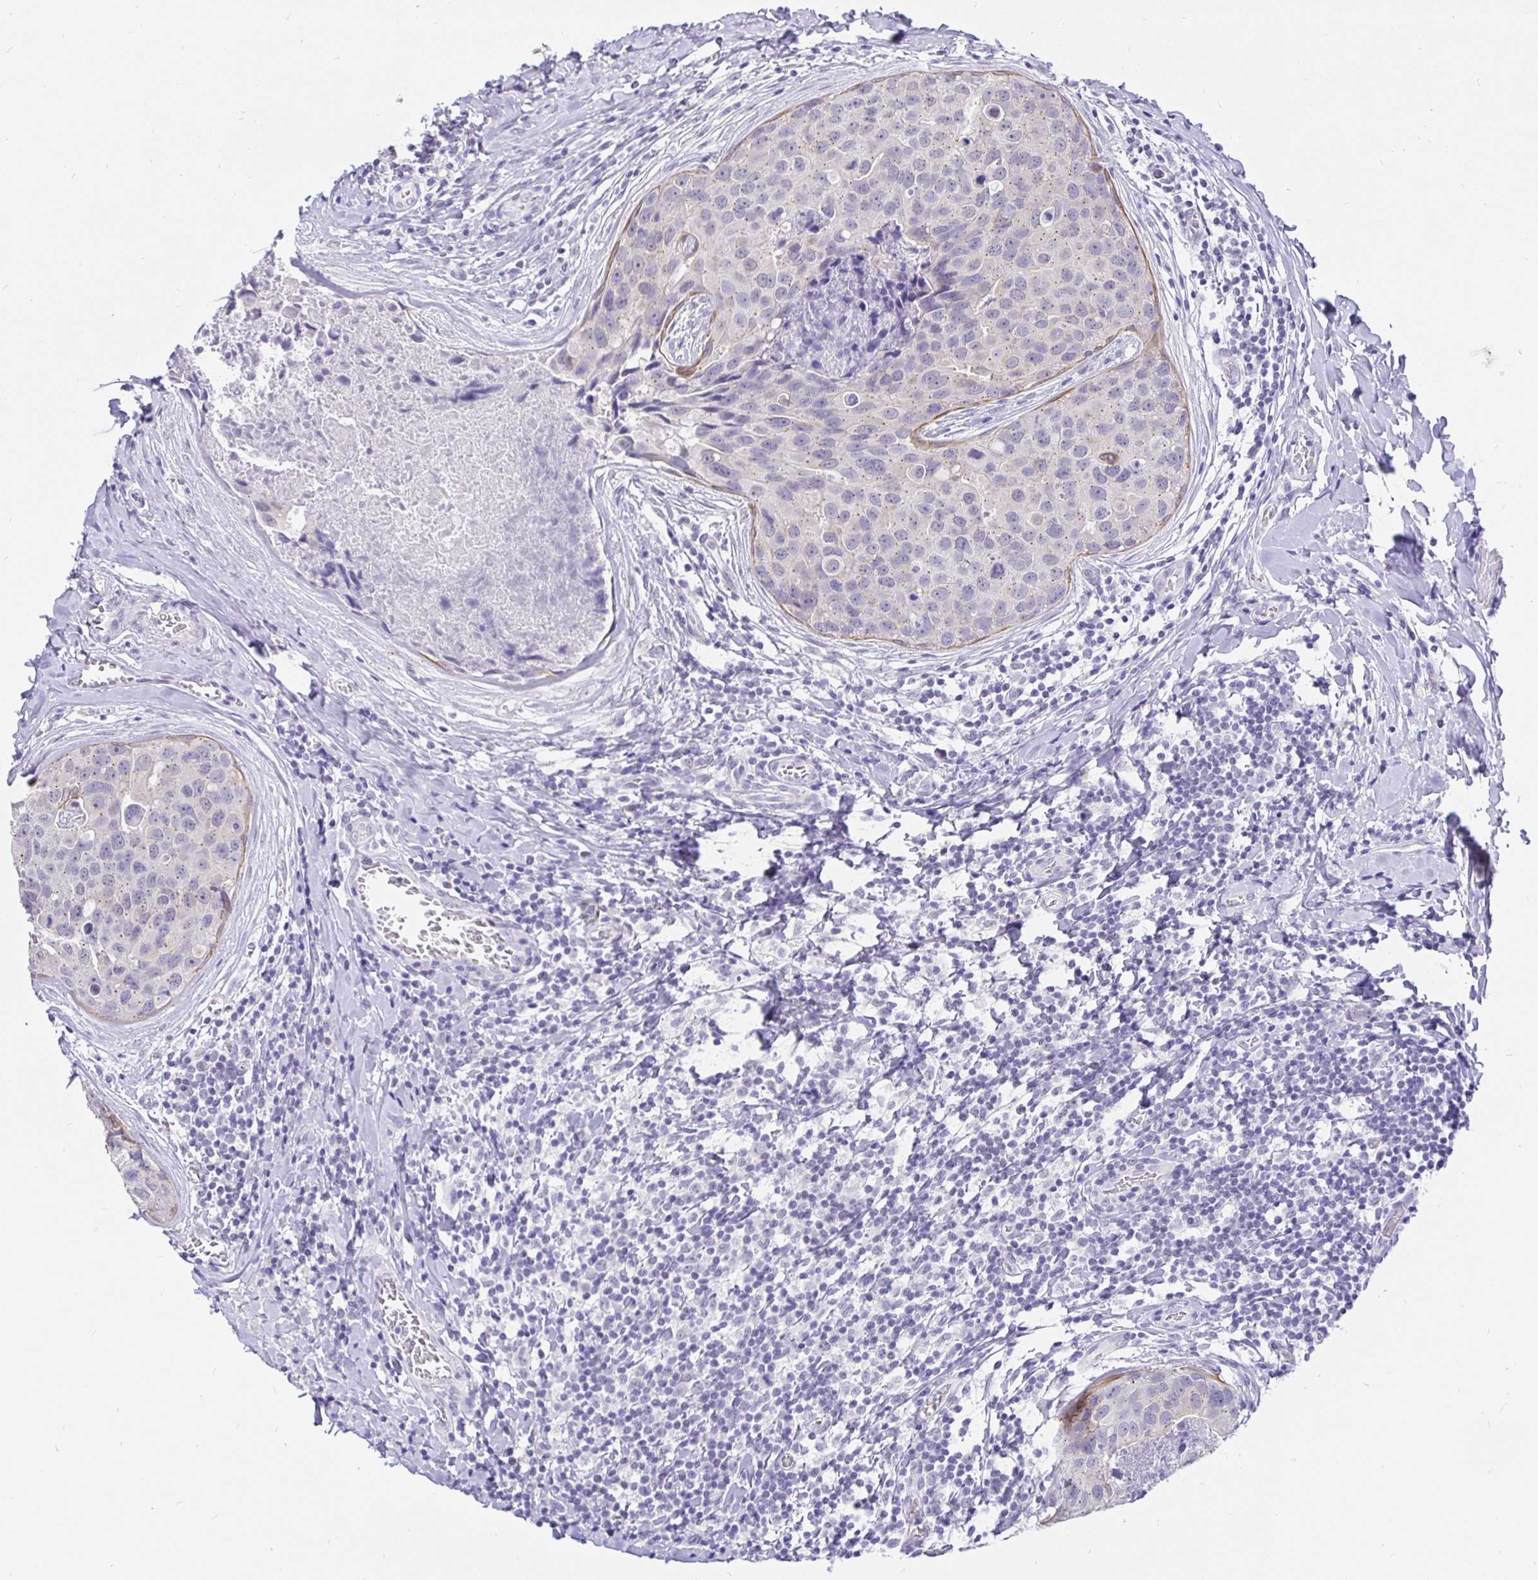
{"staining": {"intensity": "negative", "quantity": "none", "location": "none"}, "tissue": "breast cancer", "cell_type": "Tumor cells", "image_type": "cancer", "snomed": [{"axis": "morphology", "description": "Duct carcinoma"}, {"axis": "topography", "description": "Breast"}], "caption": "Immunohistochemistry of breast cancer shows no positivity in tumor cells. Nuclei are stained in blue.", "gene": "EZHIP", "patient": {"sex": "female", "age": 24}}